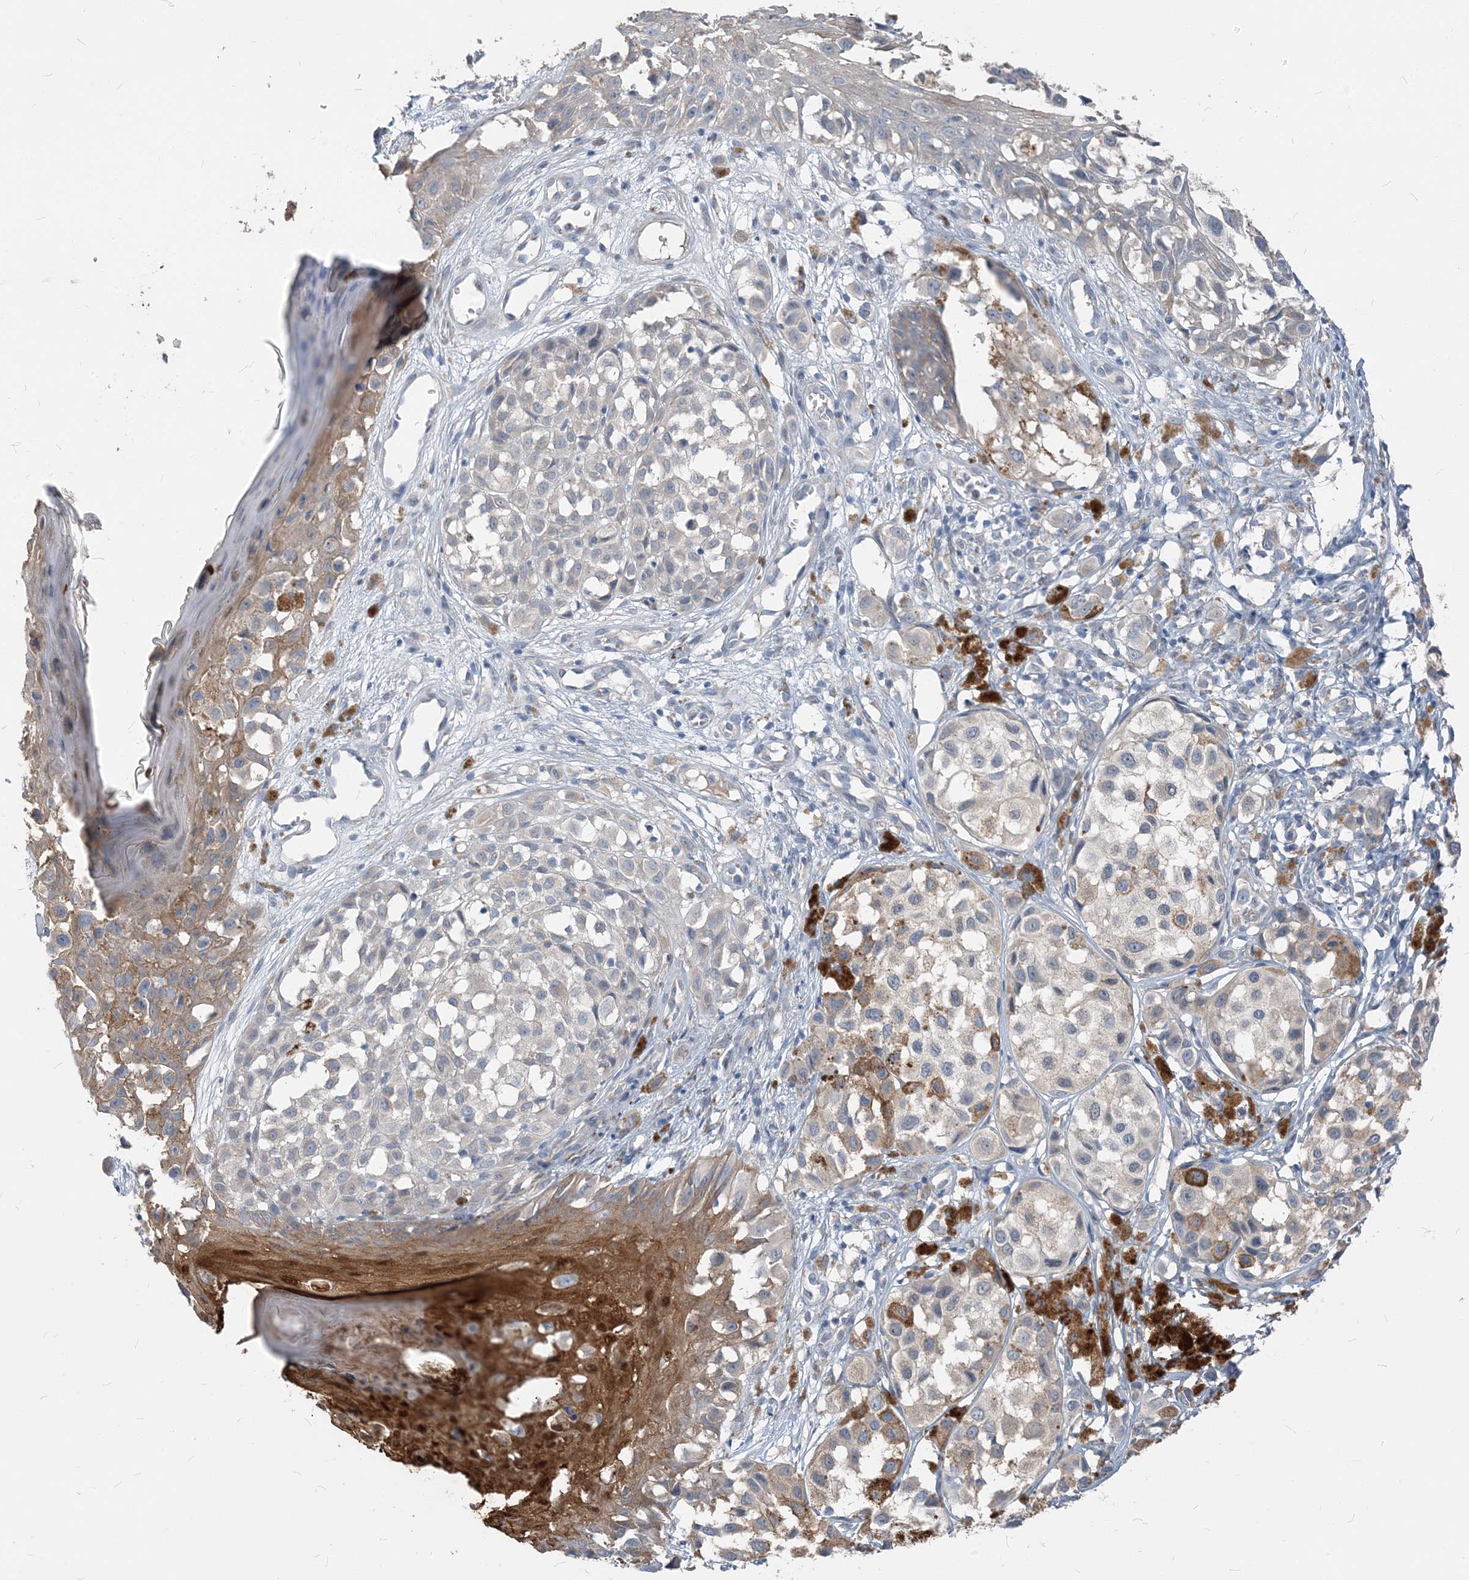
{"staining": {"intensity": "negative", "quantity": "none", "location": "none"}, "tissue": "melanoma", "cell_type": "Tumor cells", "image_type": "cancer", "snomed": [{"axis": "morphology", "description": "Malignant melanoma, NOS"}, {"axis": "topography", "description": "Skin of leg"}], "caption": "High power microscopy micrograph of an IHC micrograph of melanoma, revealing no significant staining in tumor cells. (Brightfield microscopy of DAB (3,3'-diaminobenzidine) immunohistochemistry at high magnification).", "gene": "NCOA7", "patient": {"sex": "female", "age": 72}}